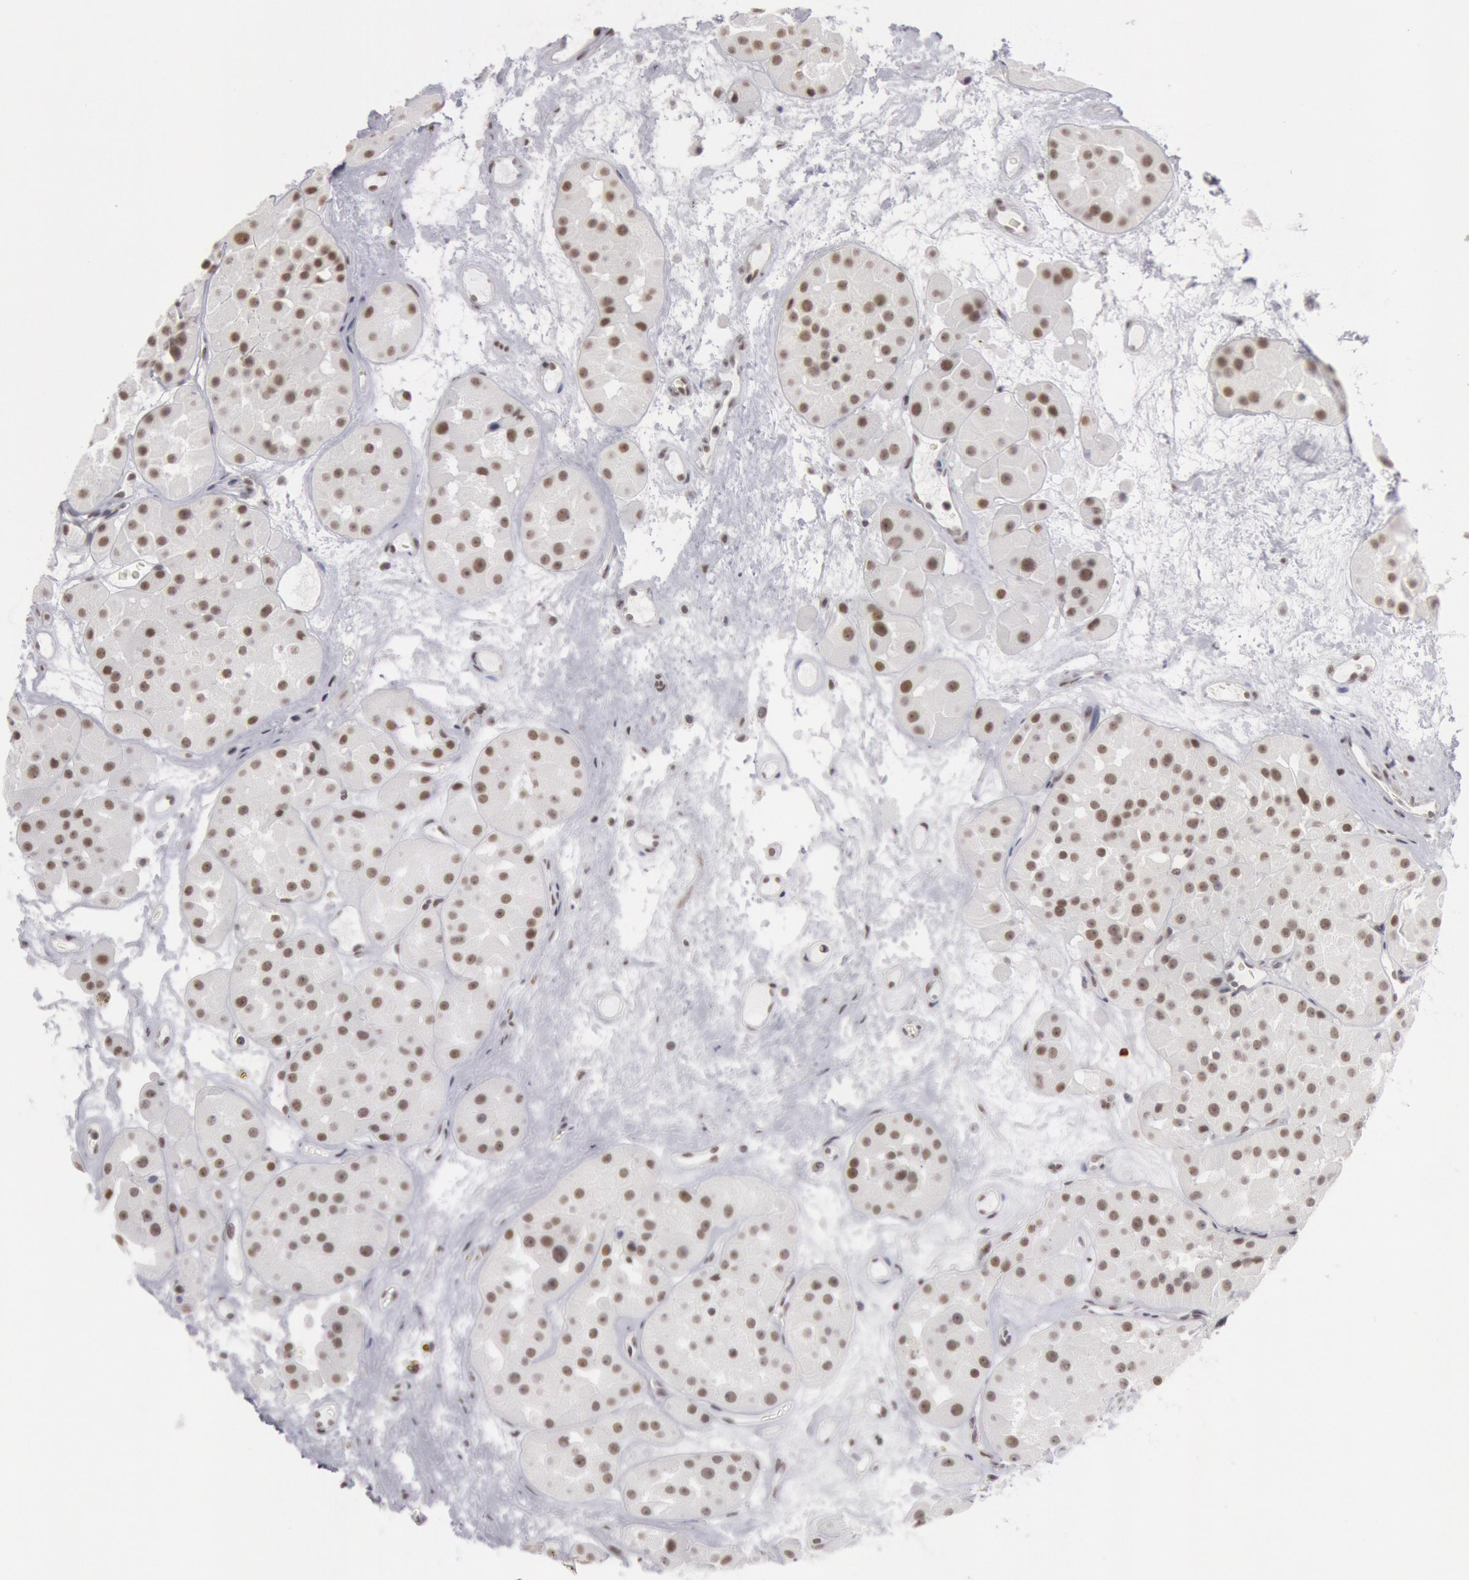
{"staining": {"intensity": "moderate", "quantity": "25%-75%", "location": "nuclear"}, "tissue": "renal cancer", "cell_type": "Tumor cells", "image_type": "cancer", "snomed": [{"axis": "morphology", "description": "Adenocarcinoma, uncertain malignant potential"}, {"axis": "topography", "description": "Kidney"}], "caption": "Tumor cells demonstrate medium levels of moderate nuclear positivity in approximately 25%-75% of cells in human renal cancer (adenocarcinoma,  uncertain malignant potential). The protein of interest is stained brown, and the nuclei are stained in blue (DAB (3,3'-diaminobenzidine) IHC with brightfield microscopy, high magnification).", "gene": "ESS2", "patient": {"sex": "male", "age": 63}}